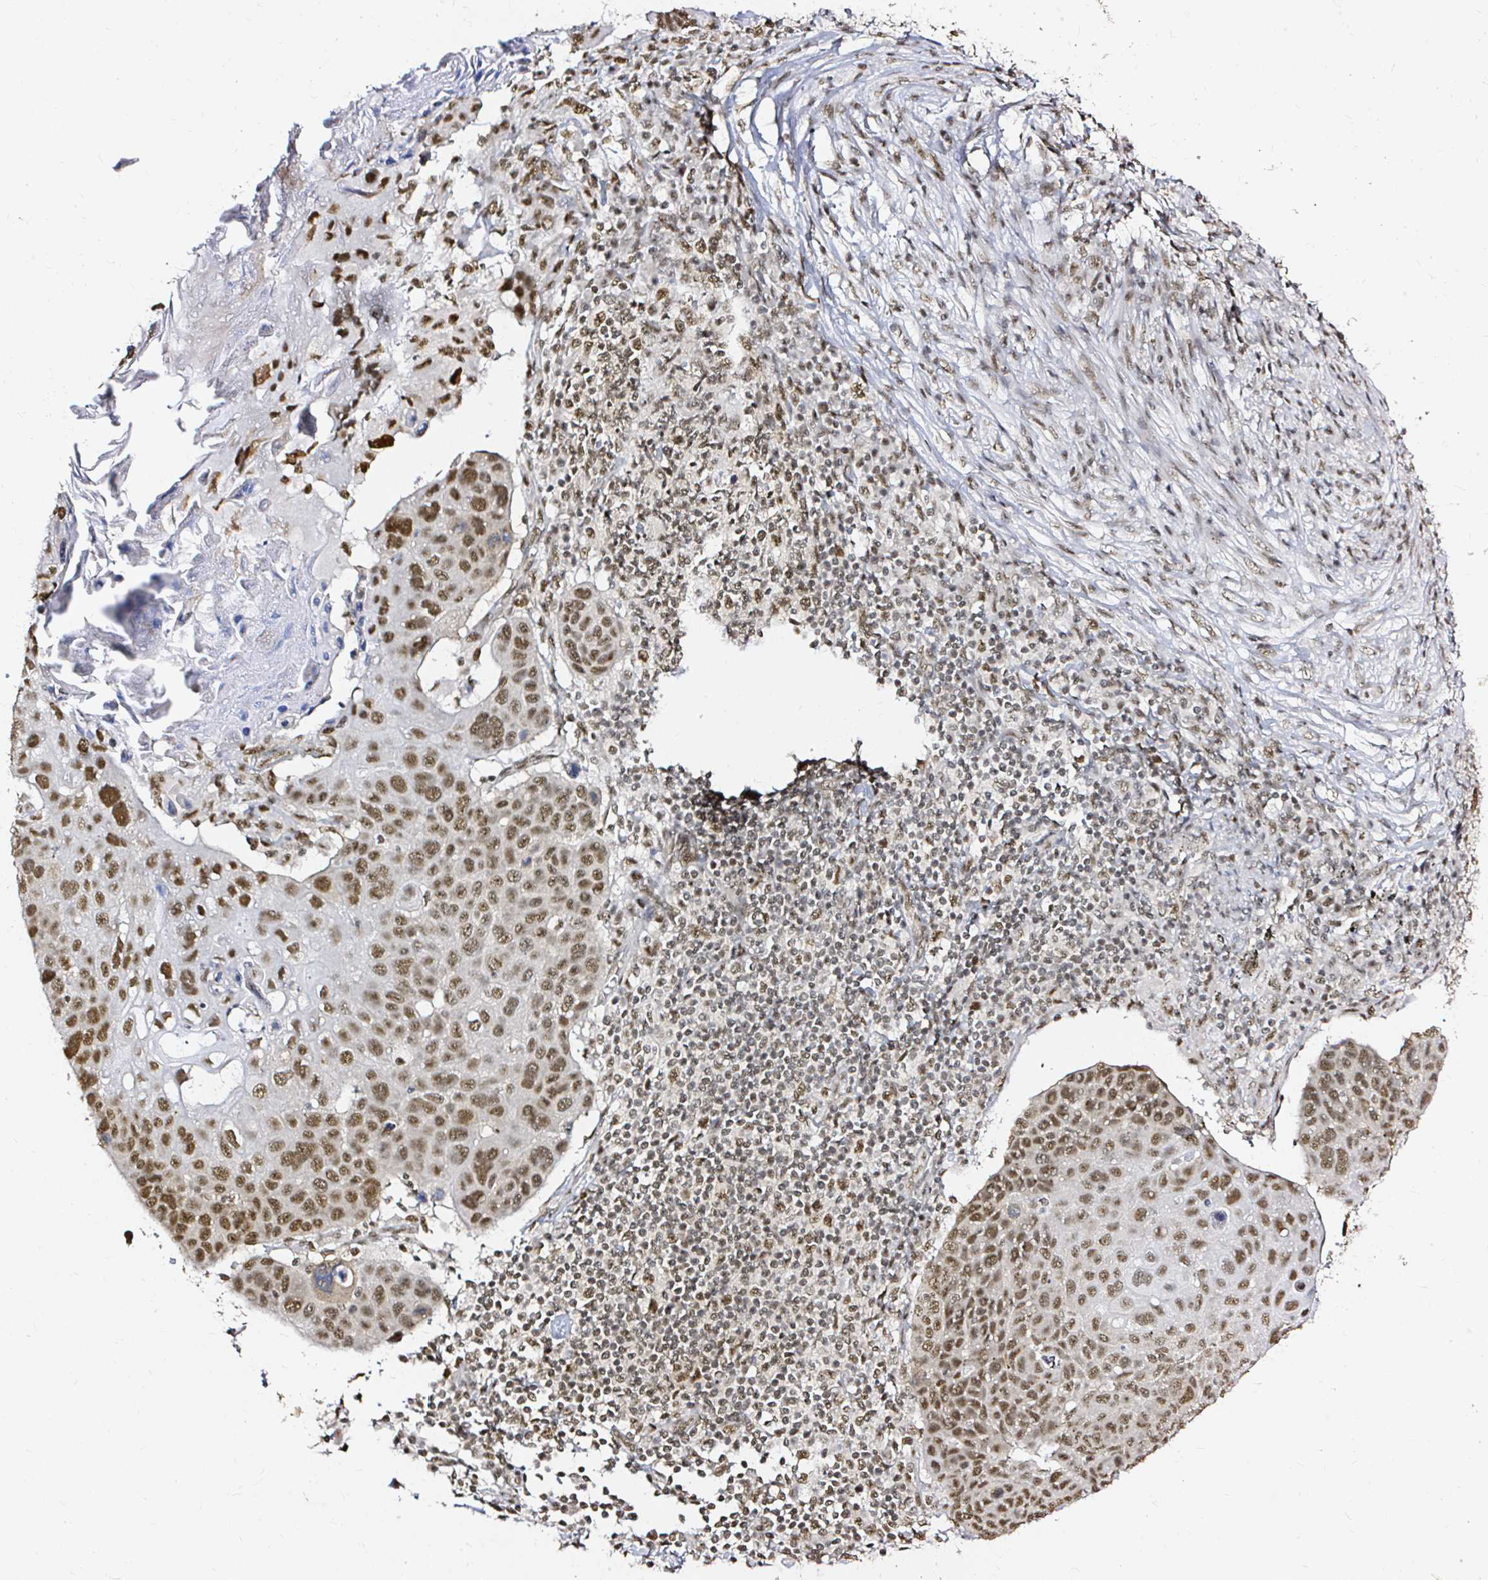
{"staining": {"intensity": "strong", "quantity": ">75%", "location": "nuclear"}, "tissue": "lung cancer", "cell_type": "Tumor cells", "image_type": "cancer", "snomed": [{"axis": "morphology", "description": "Squamous cell carcinoma, NOS"}, {"axis": "topography", "description": "Lymph node"}, {"axis": "topography", "description": "Lung"}], "caption": "This is an image of IHC staining of squamous cell carcinoma (lung), which shows strong staining in the nuclear of tumor cells.", "gene": "SNRPC", "patient": {"sex": "male", "age": 61}}